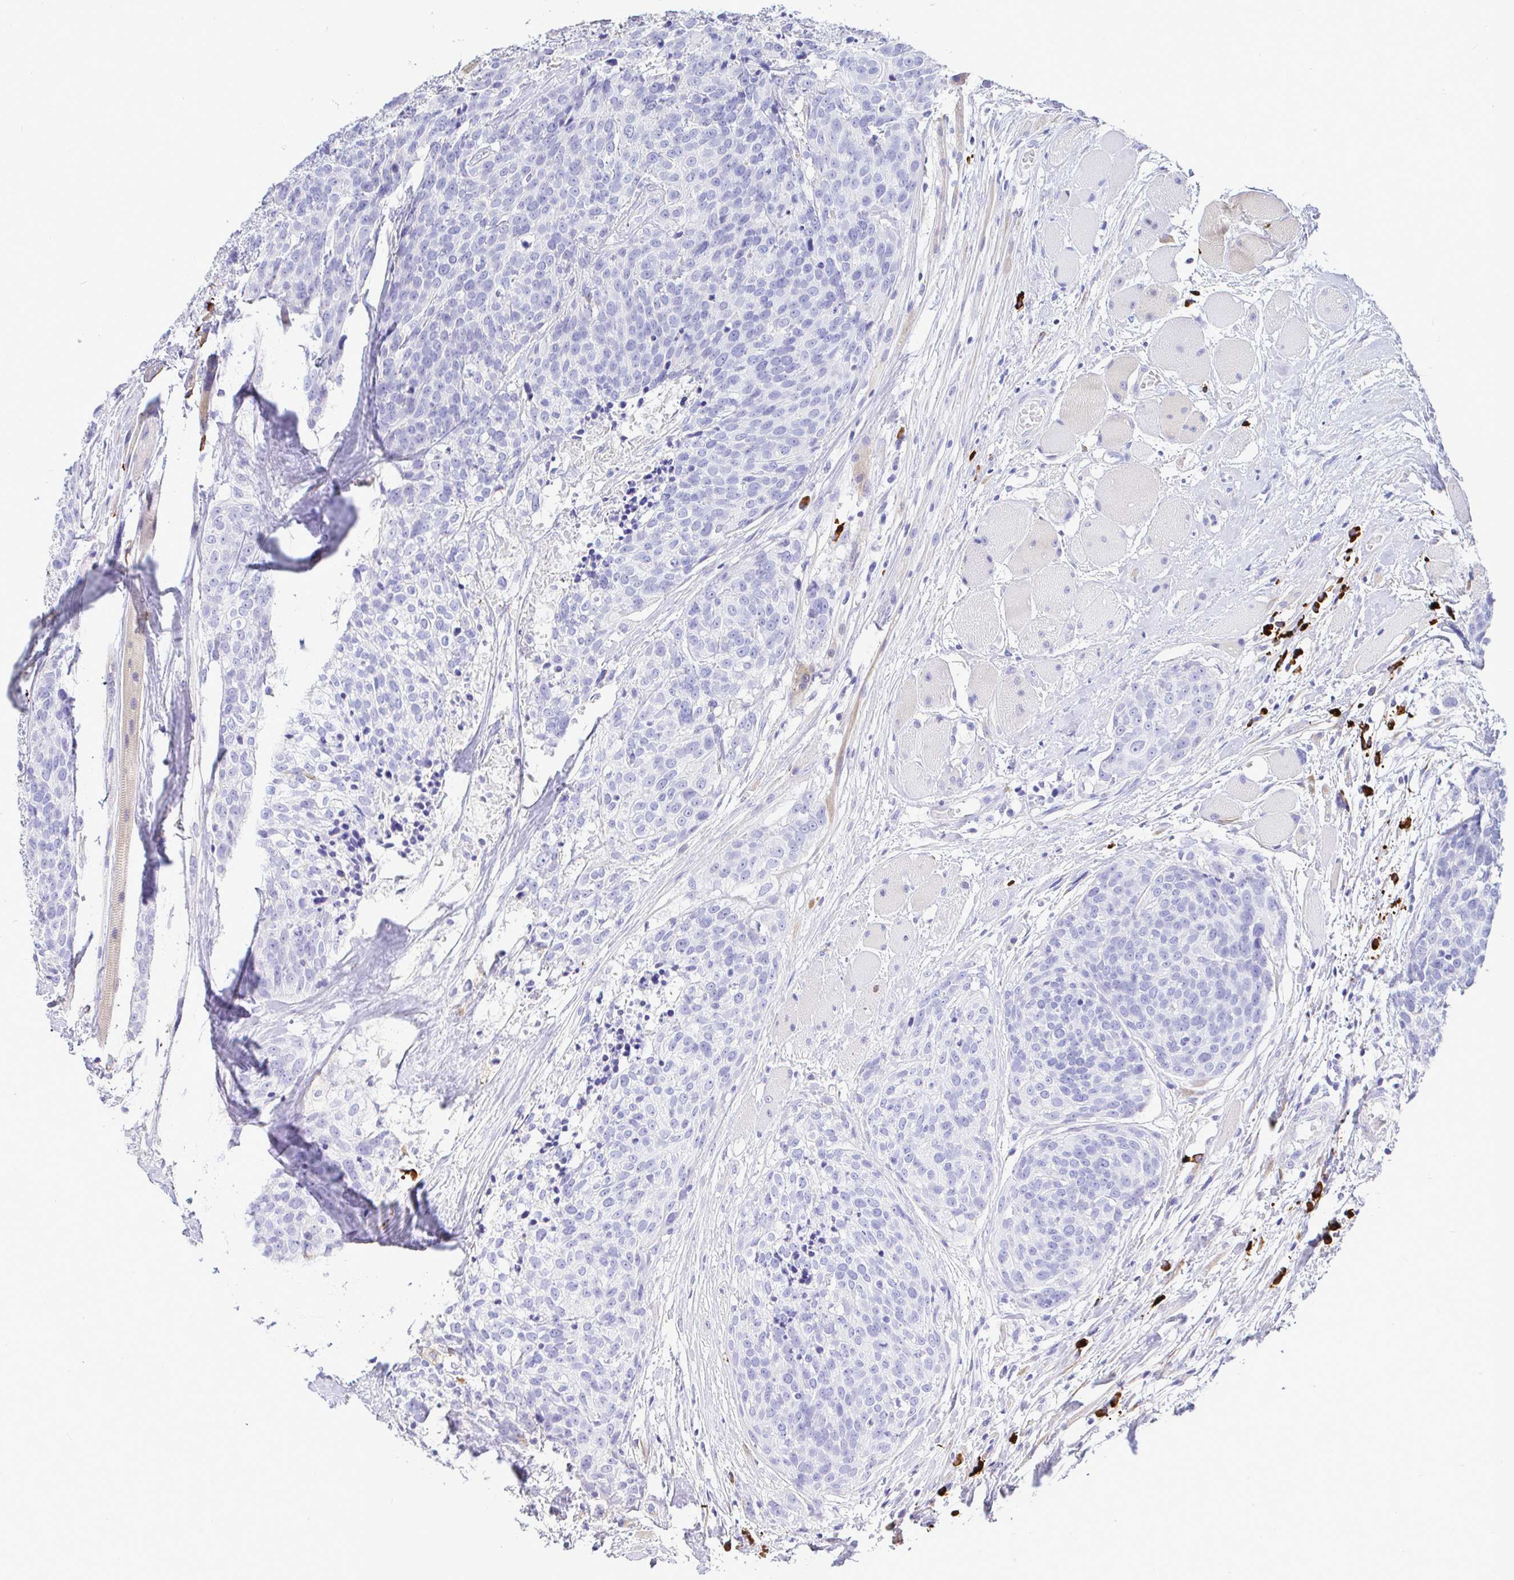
{"staining": {"intensity": "negative", "quantity": "none", "location": "none"}, "tissue": "head and neck cancer", "cell_type": "Tumor cells", "image_type": "cancer", "snomed": [{"axis": "morphology", "description": "Squamous cell carcinoma, NOS"}, {"axis": "topography", "description": "Oral tissue"}, {"axis": "topography", "description": "Head-Neck"}], "caption": "The photomicrograph reveals no staining of tumor cells in squamous cell carcinoma (head and neck). (DAB immunohistochemistry (IHC), high magnification).", "gene": "CCDC62", "patient": {"sex": "male", "age": 64}}